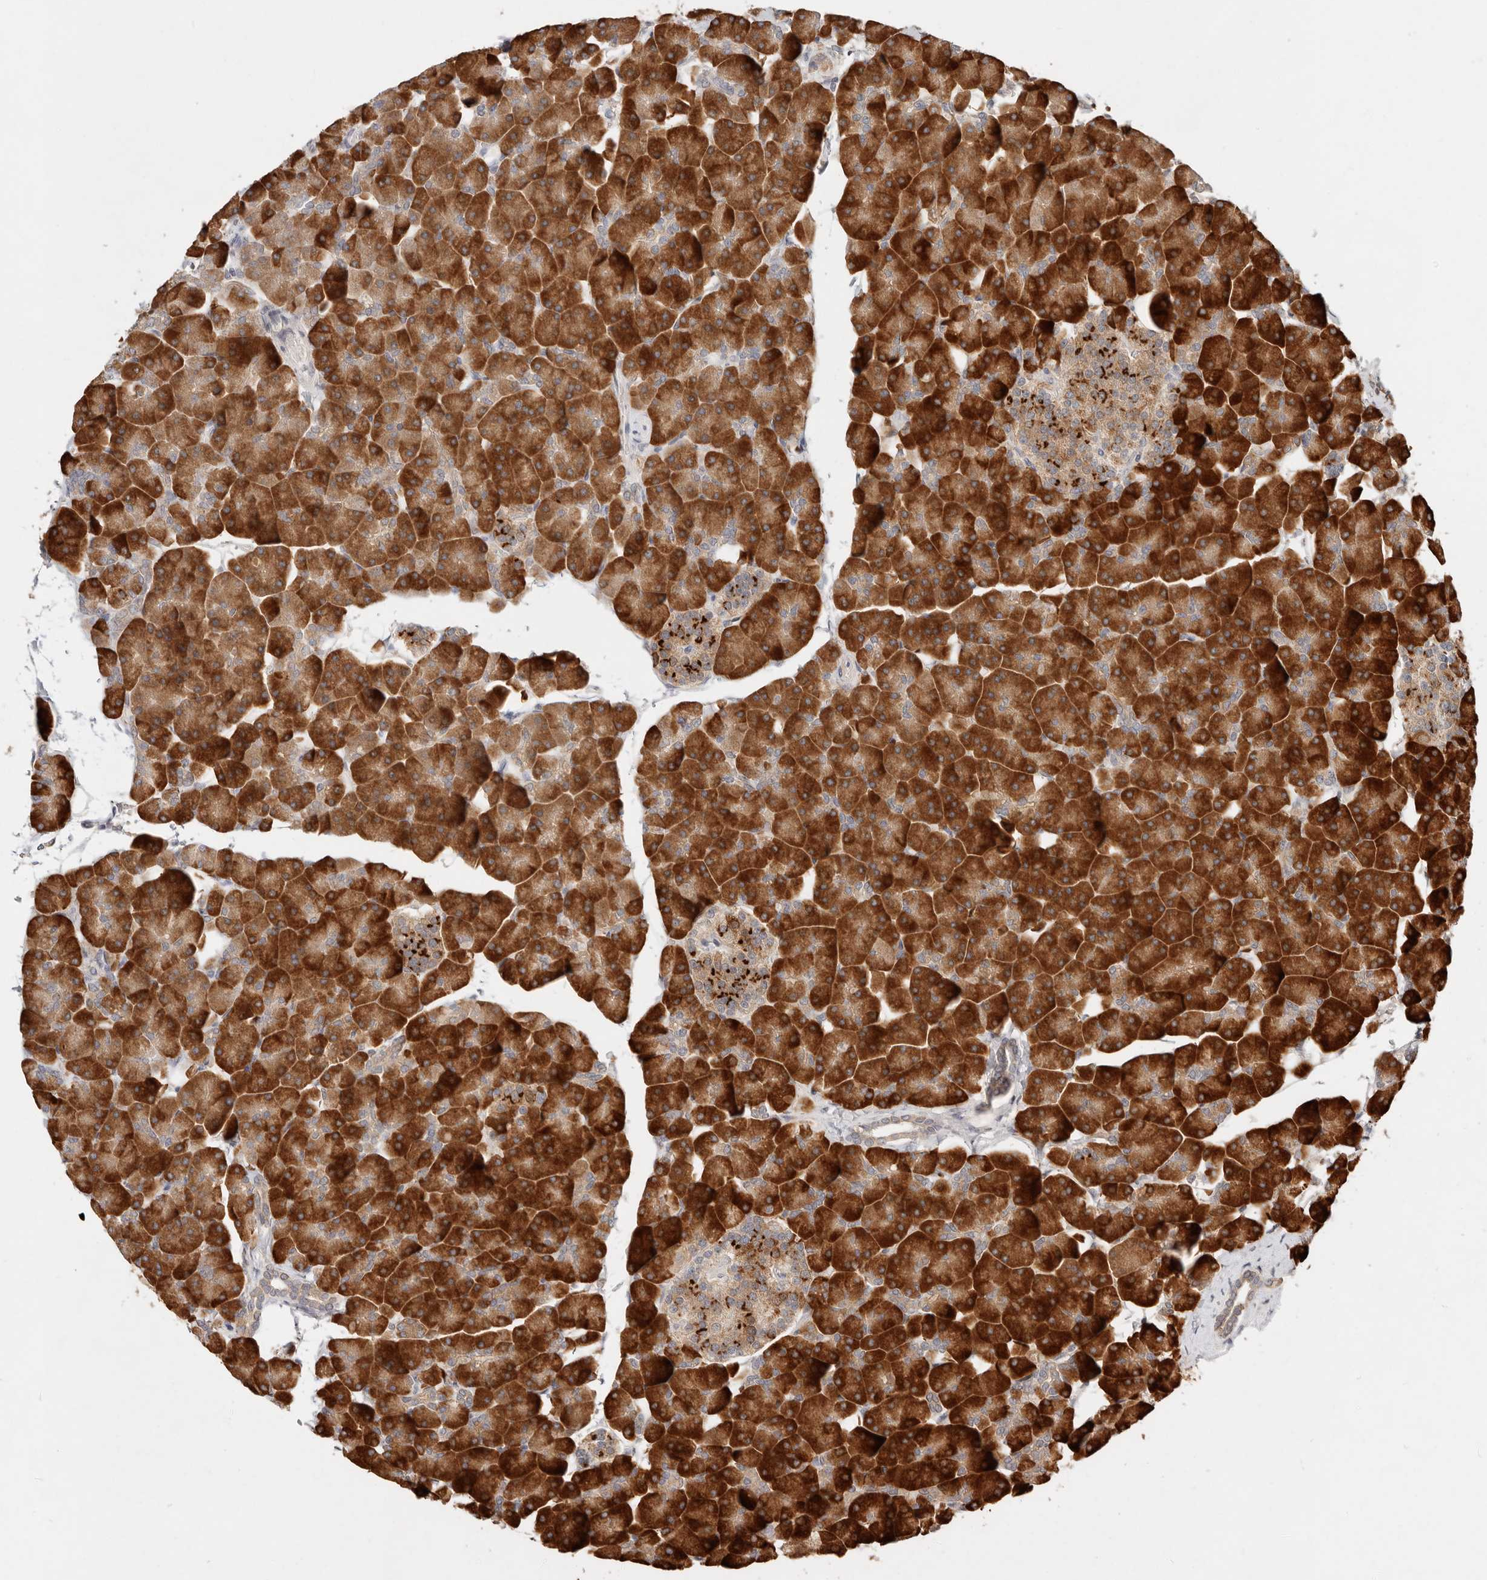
{"staining": {"intensity": "strong", "quantity": ">75%", "location": "cytoplasmic/membranous"}, "tissue": "pancreas", "cell_type": "Exocrine glandular cells", "image_type": "normal", "snomed": [{"axis": "morphology", "description": "Normal tissue, NOS"}, {"axis": "topography", "description": "Pancreas"}], "caption": "Human pancreas stained for a protein (brown) shows strong cytoplasmic/membranous positive expression in about >75% of exocrine glandular cells.", "gene": "ARHGEF10L", "patient": {"sex": "male", "age": 35}}